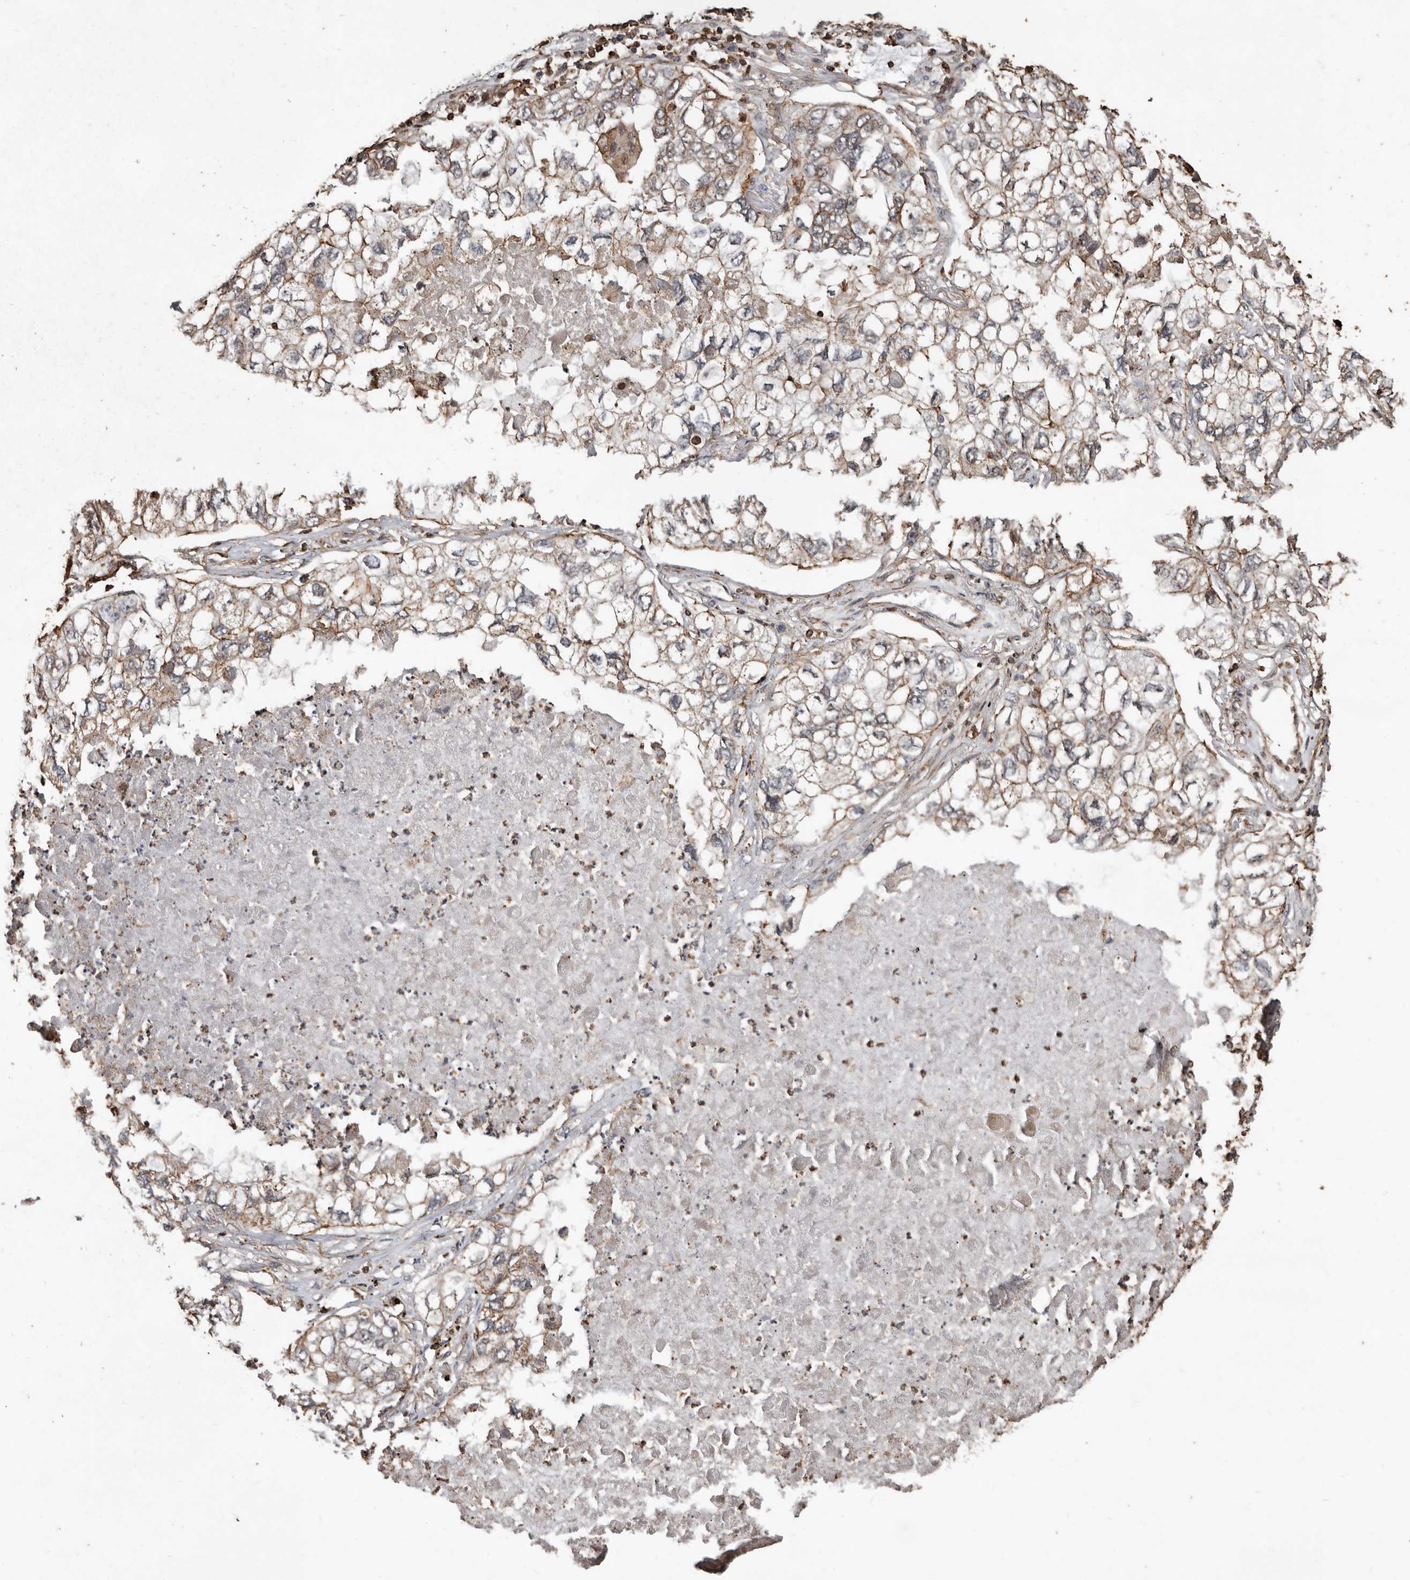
{"staining": {"intensity": "moderate", "quantity": "25%-75%", "location": "cytoplasmic/membranous"}, "tissue": "lung cancer", "cell_type": "Tumor cells", "image_type": "cancer", "snomed": [{"axis": "morphology", "description": "Adenocarcinoma, NOS"}, {"axis": "topography", "description": "Lung"}], "caption": "Tumor cells show medium levels of moderate cytoplasmic/membranous positivity in about 25%-75% of cells in human lung cancer (adenocarcinoma).", "gene": "GSK3A", "patient": {"sex": "male", "age": 65}}